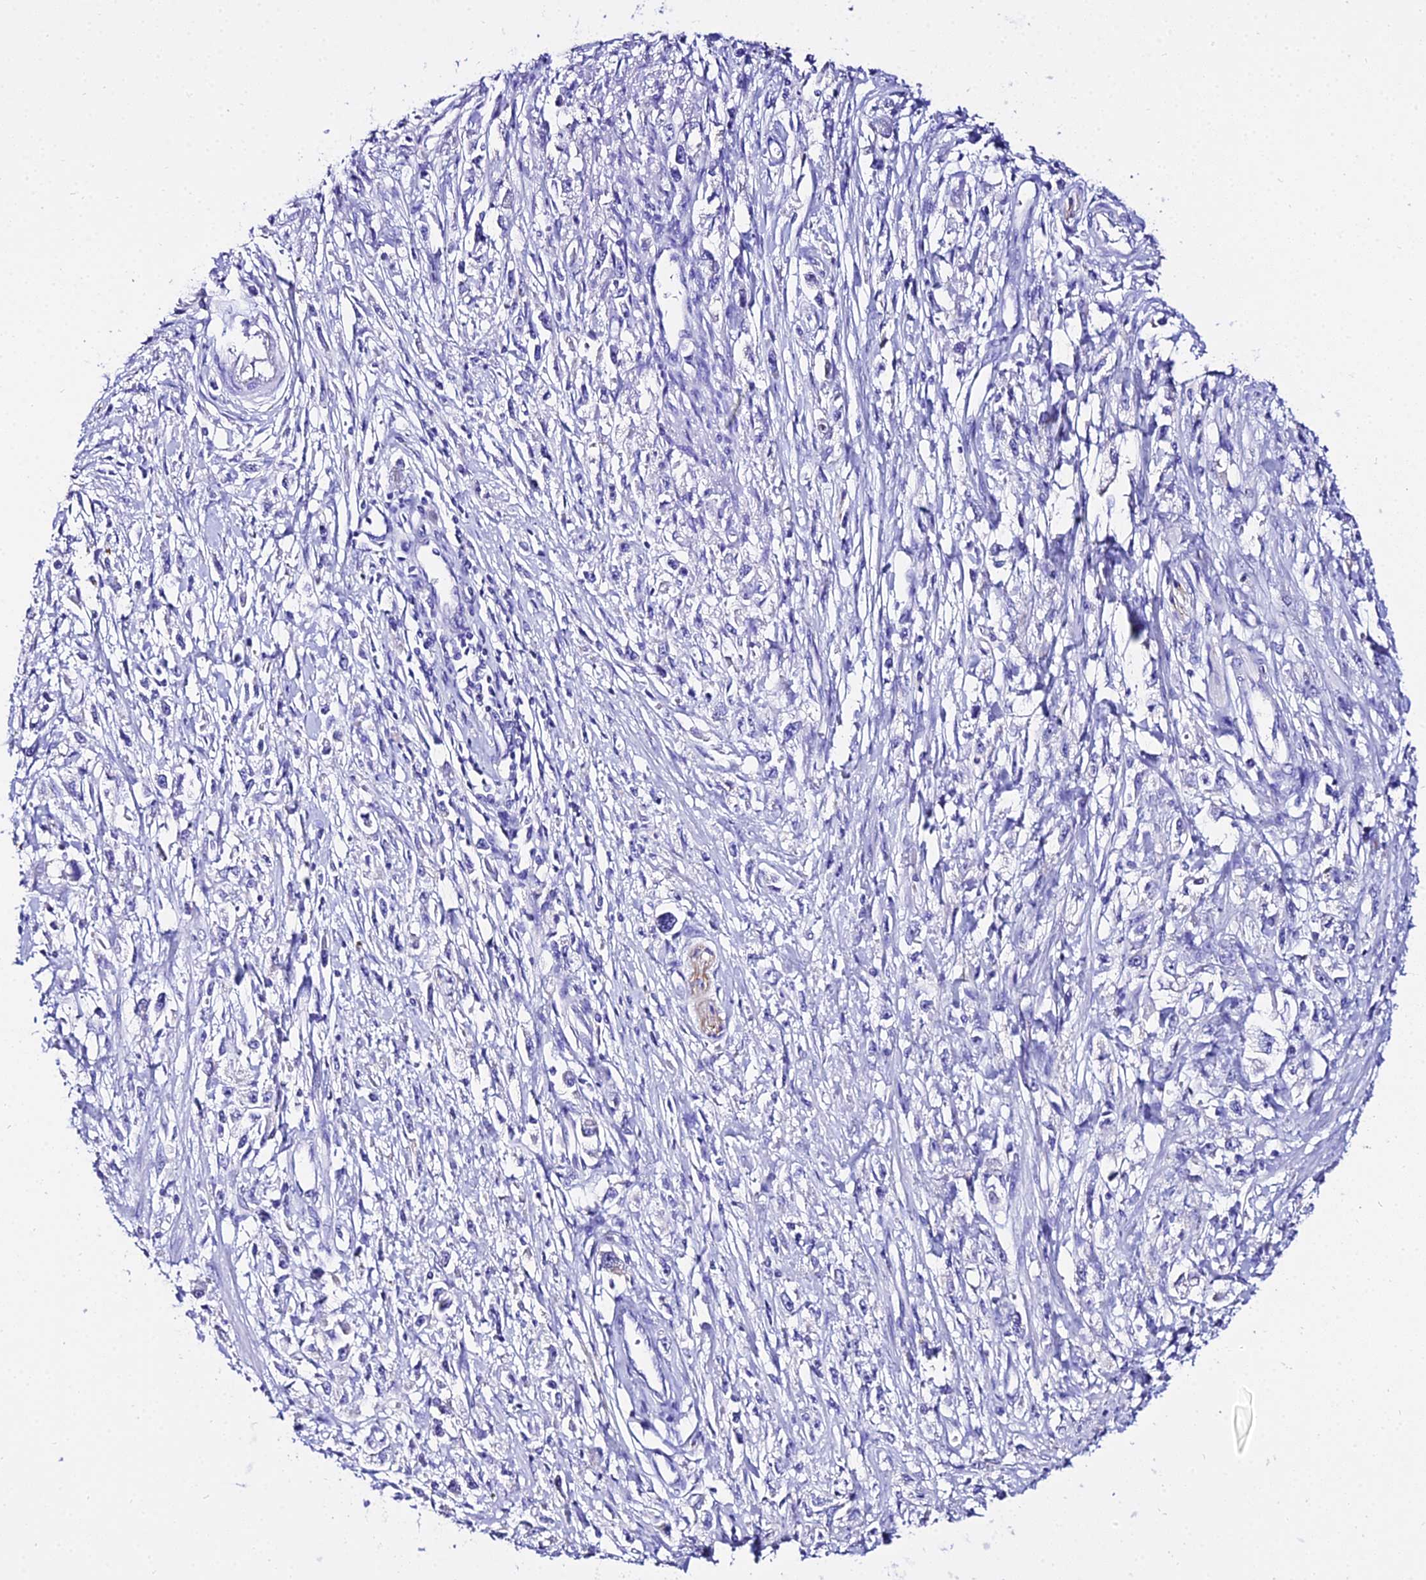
{"staining": {"intensity": "negative", "quantity": "none", "location": "none"}, "tissue": "stomach cancer", "cell_type": "Tumor cells", "image_type": "cancer", "snomed": [{"axis": "morphology", "description": "Adenocarcinoma, NOS"}, {"axis": "topography", "description": "Stomach"}], "caption": "Immunohistochemistry (IHC) photomicrograph of human adenocarcinoma (stomach) stained for a protein (brown), which demonstrates no expression in tumor cells.", "gene": "TUBA3D", "patient": {"sex": "female", "age": 59}}